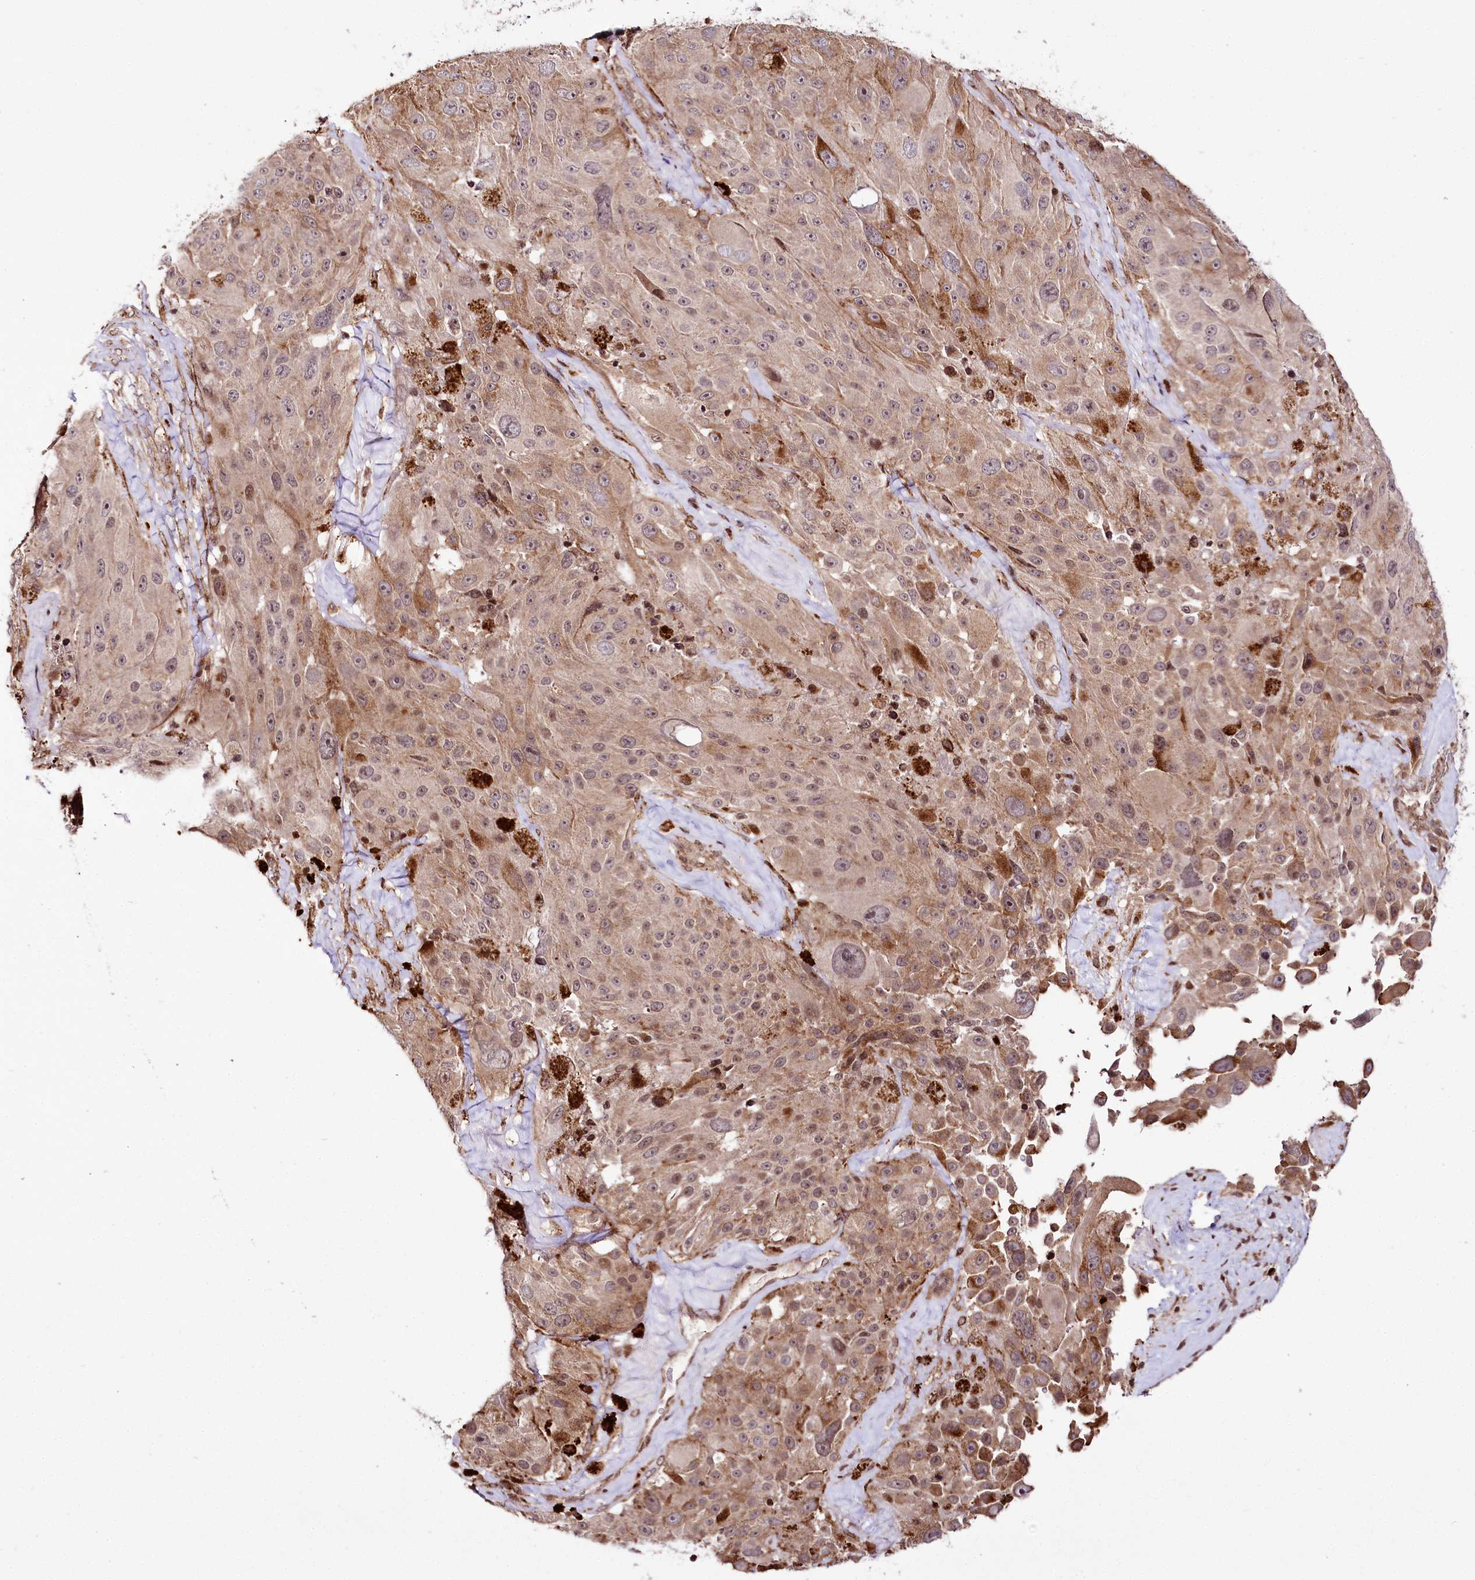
{"staining": {"intensity": "weak", "quantity": "<25%", "location": "nuclear"}, "tissue": "melanoma", "cell_type": "Tumor cells", "image_type": "cancer", "snomed": [{"axis": "morphology", "description": "Malignant melanoma, Metastatic site"}, {"axis": "topography", "description": "Lymph node"}], "caption": "Melanoma was stained to show a protein in brown. There is no significant expression in tumor cells.", "gene": "HOXC8", "patient": {"sex": "male", "age": 62}}